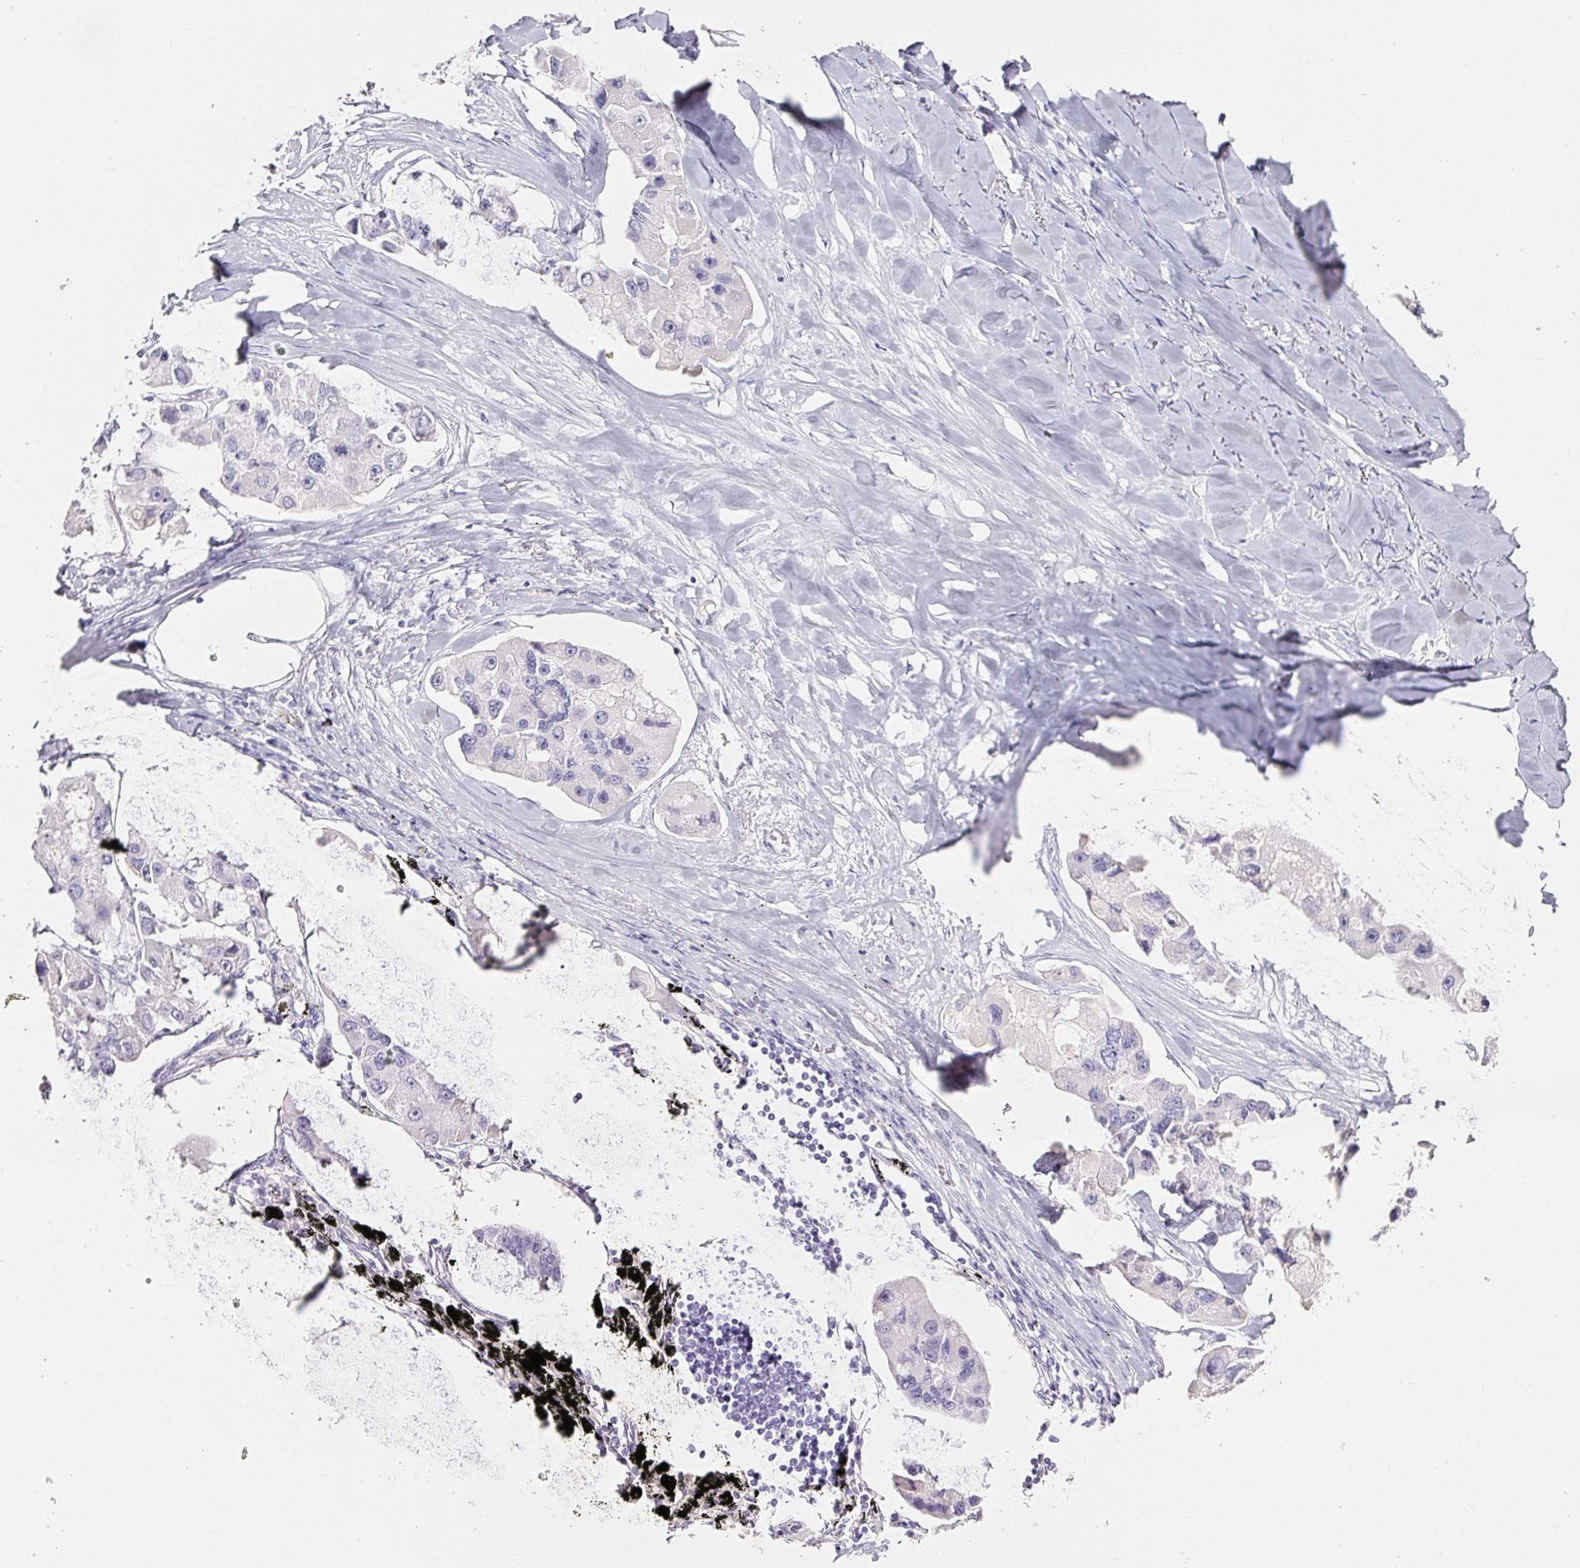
{"staining": {"intensity": "negative", "quantity": "none", "location": "none"}, "tissue": "lung cancer", "cell_type": "Tumor cells", "image_type": "cancer", "snomed": [{"axis": "morphology", "description": "Adenocarcinoma, NOS"}, {"axis": "topography", "description": "Lung"}], "caption": "A high-resolution photomicrograph shows immunohistochemistry staining of lung adenocarcinoma, which exhibits no significant positivity in tumor cells.", "gene": "PDXDC1", "patient": {"sex": "female", "age": 54}}